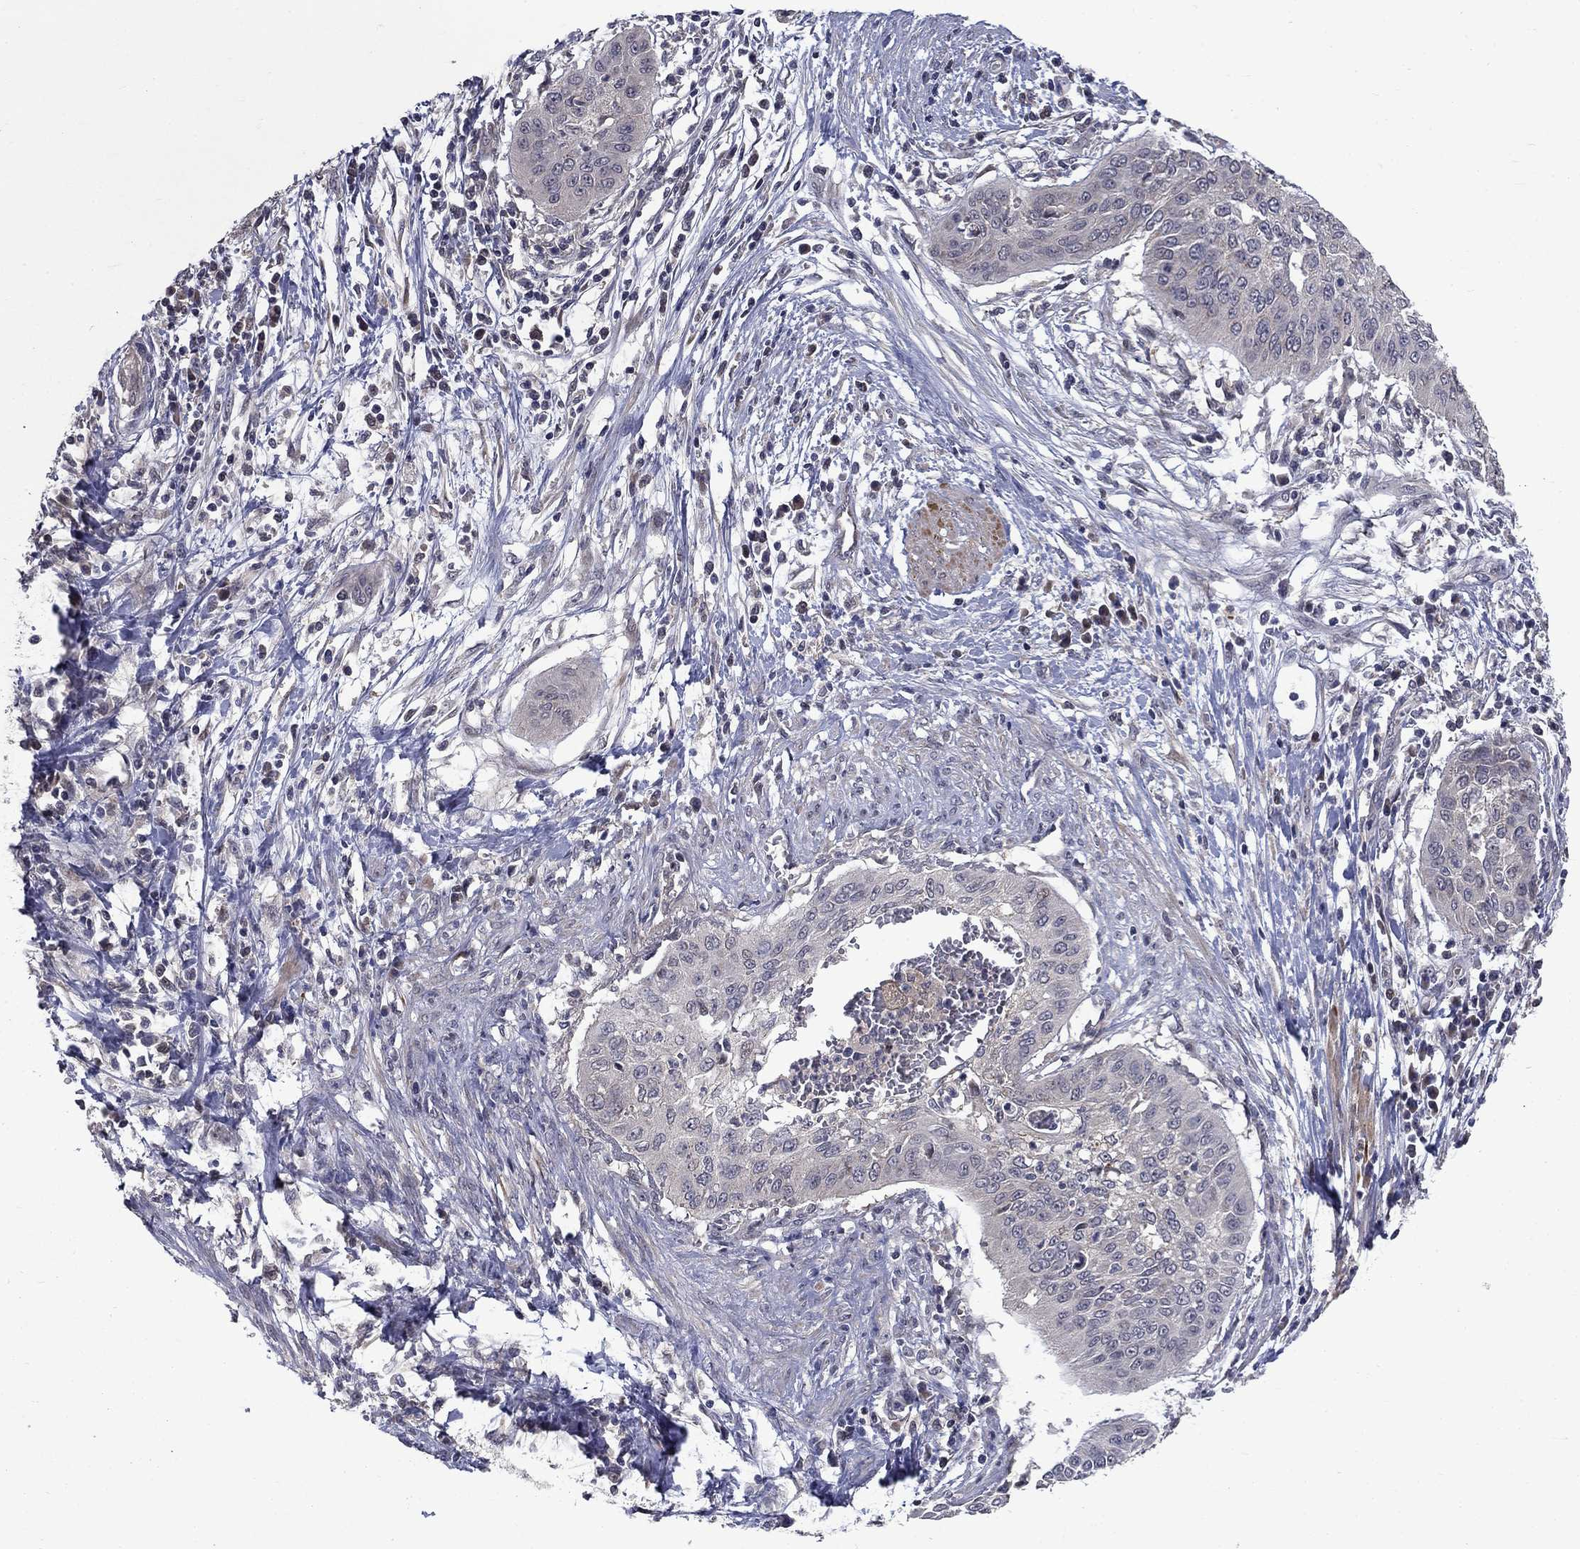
{"staining": {"intensity": "negative", "quantity": "none", "location": "none"}, "tissue": "cervical cancer", "cell_type": "Tumor cells", "image_type": "cancer", "snomed": [{"axis": "morphology", "description": "Squamous cell carcinoma, NOS"}, {"axis": "topography", "description": "Cervix"}], "caption": "This is a image of immunohistochemistry staining of cervical cancer (squamous cell carcinoma), which shows no expression in tumor cells. (Immunohistochemistry, brightfield microscopy, high magnification).", "gene": "FAM3B", "patient": {"sex": "female", "age": 39}}